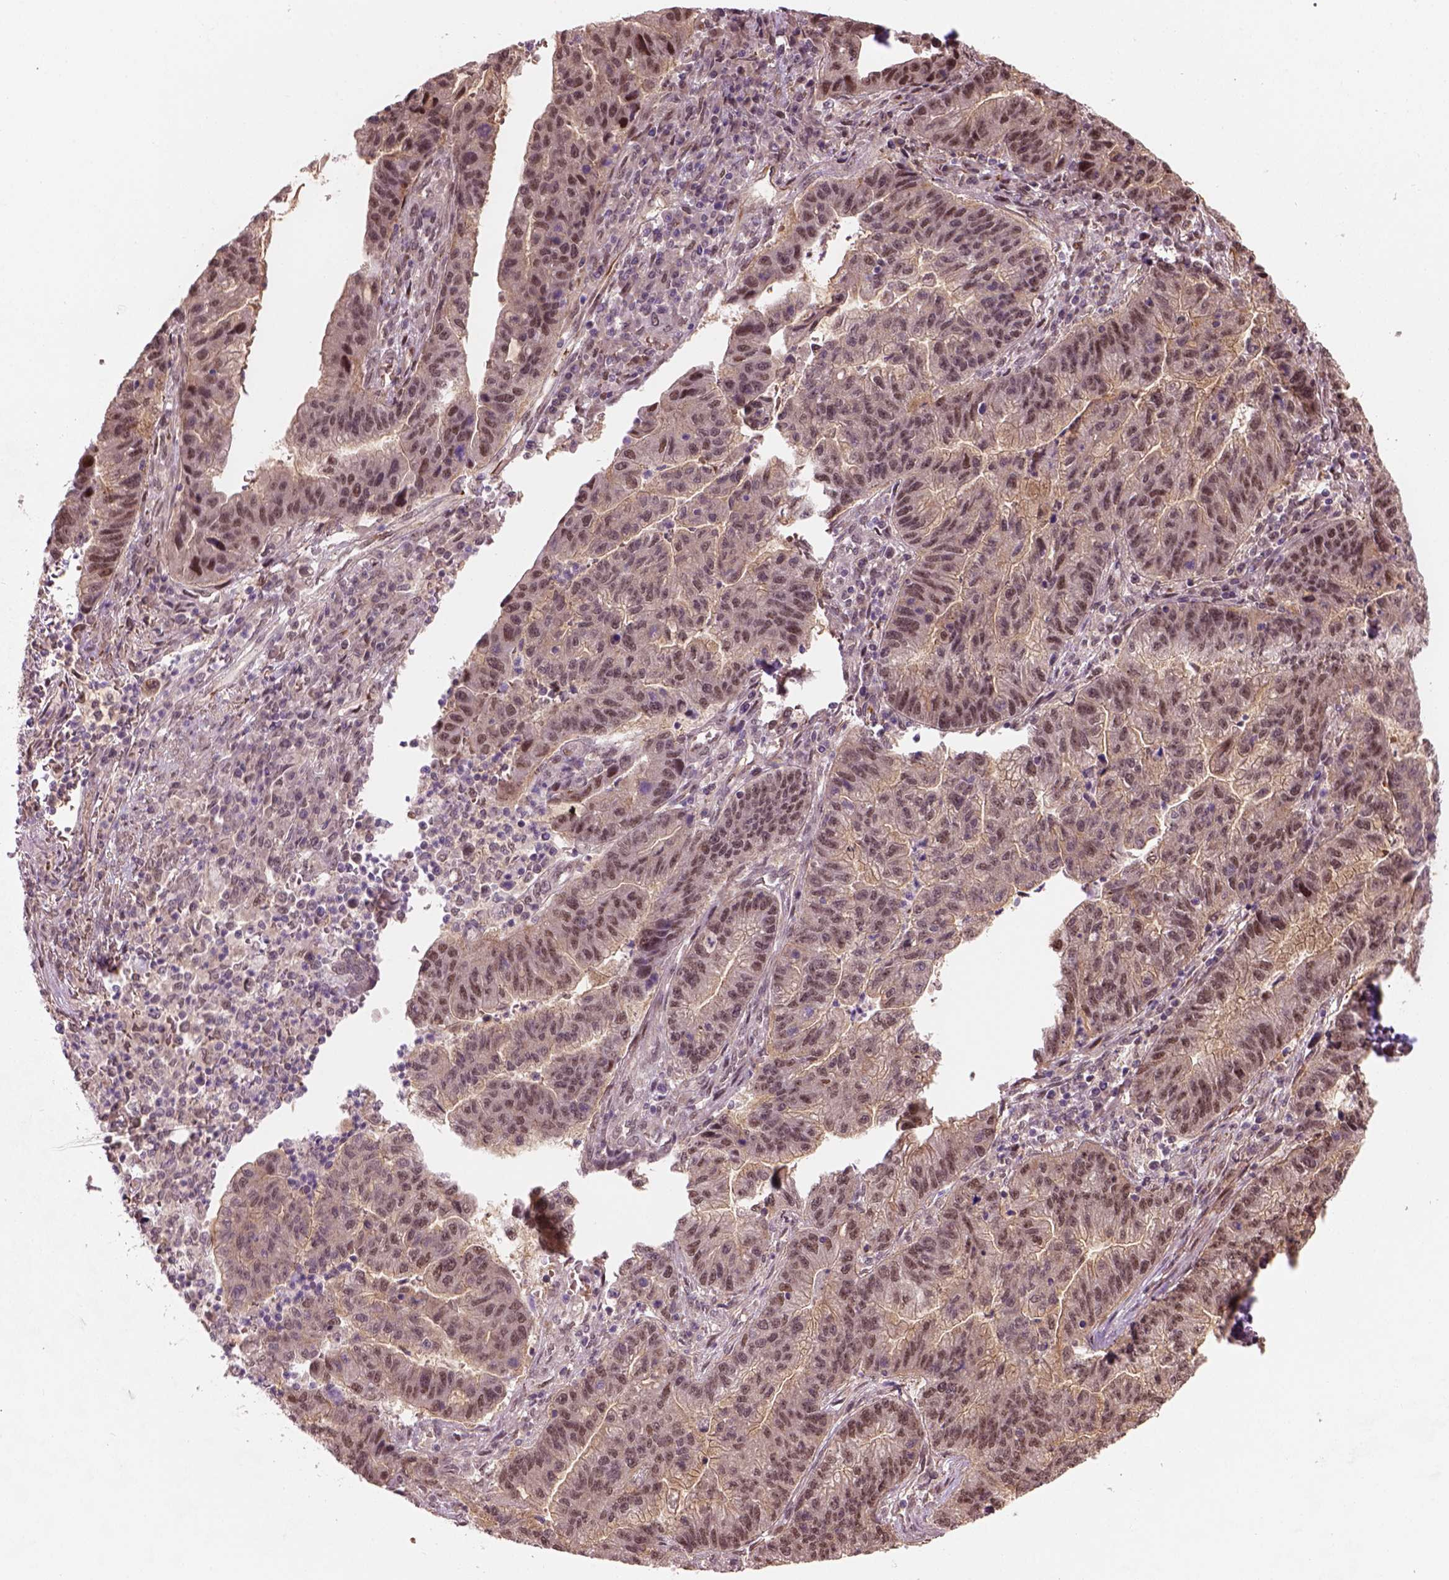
{"staining": {"intensity": "moderate", "quantity": "25%-75%", "location": "cytoplasmic/membranous,nuclear"}, "tissue": "stomach cancer", "cell_type": "Tumor cells", "image_type": "cancer", "snomed": [{"axis": "morphology", "description": "Adenocarcinoma, NOS"}, {"axis": "topography", "description": "Stomach"}], "caption": "Immunohistochemistry image of neoplastic tissue: stomach cancer (adenocarcinoma) stained using immunohistochemistry (IHC) reveals medium levels of moderate protein expression localized specifically in the cytoplasmic/membranous and nuclear of tumor cells, appearing as a cytoplasmic/membranous and nuclear brown color.", "gene": "PSMD11", "patient": {"sex": "male", "age": 83}}